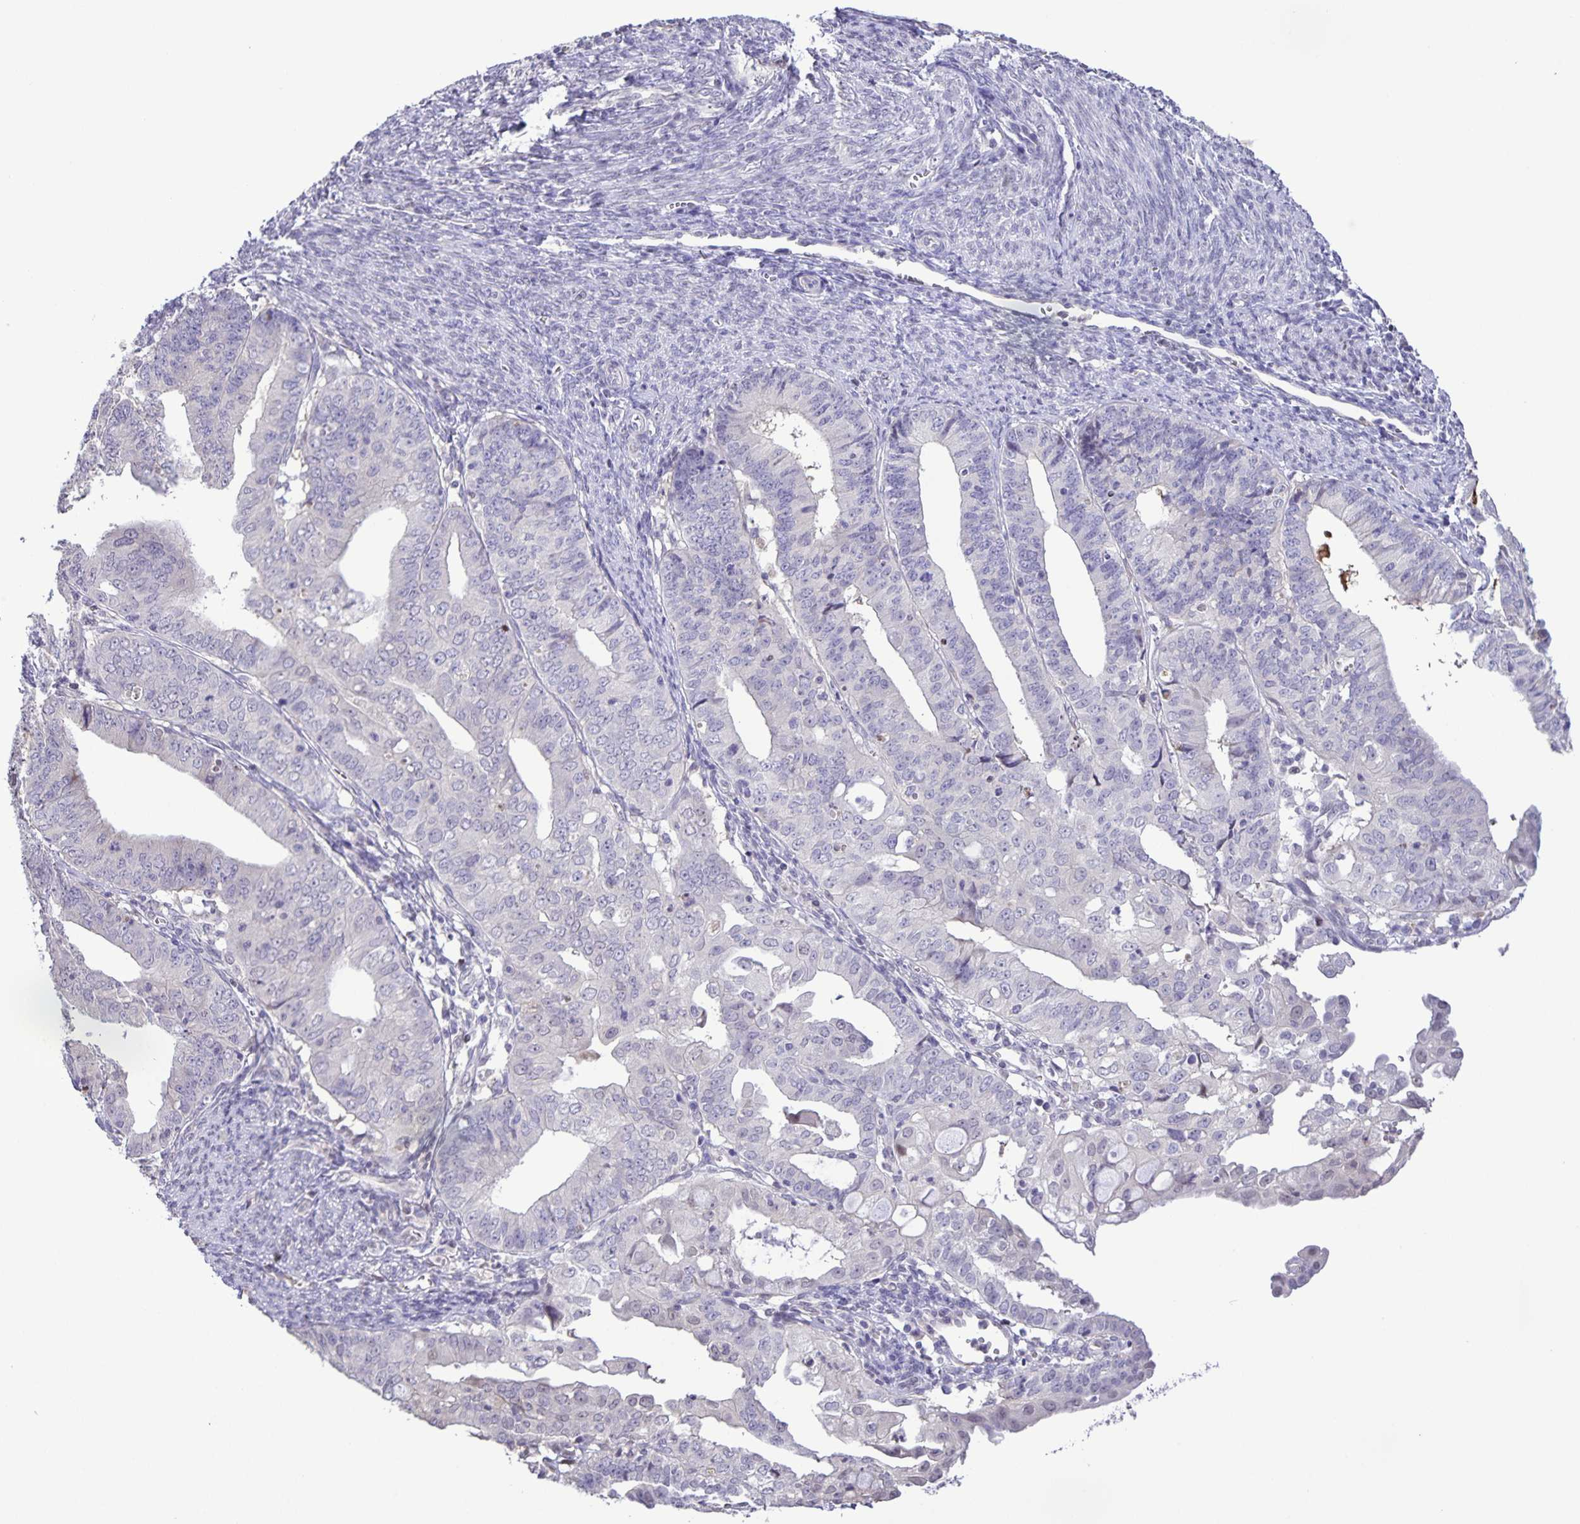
{"staining": {"intensity": "negative", "quantity": "none", "location": "none"}, "tissue": "endometrial cancer", "cell_type": "Tumor cells", "image_type": "cancer", "snomed": [{"axis": "morphology", "description": "Adenocarcinoma, NOS"}, {"axis": "topography", "description": "Endometrium"}], "caption": "Tumor cells are negative for protein expression in human adenocarcinoma (endometrial).", "gene": "ONECUT2", "patient": {"sex": "female", "age": 56}}